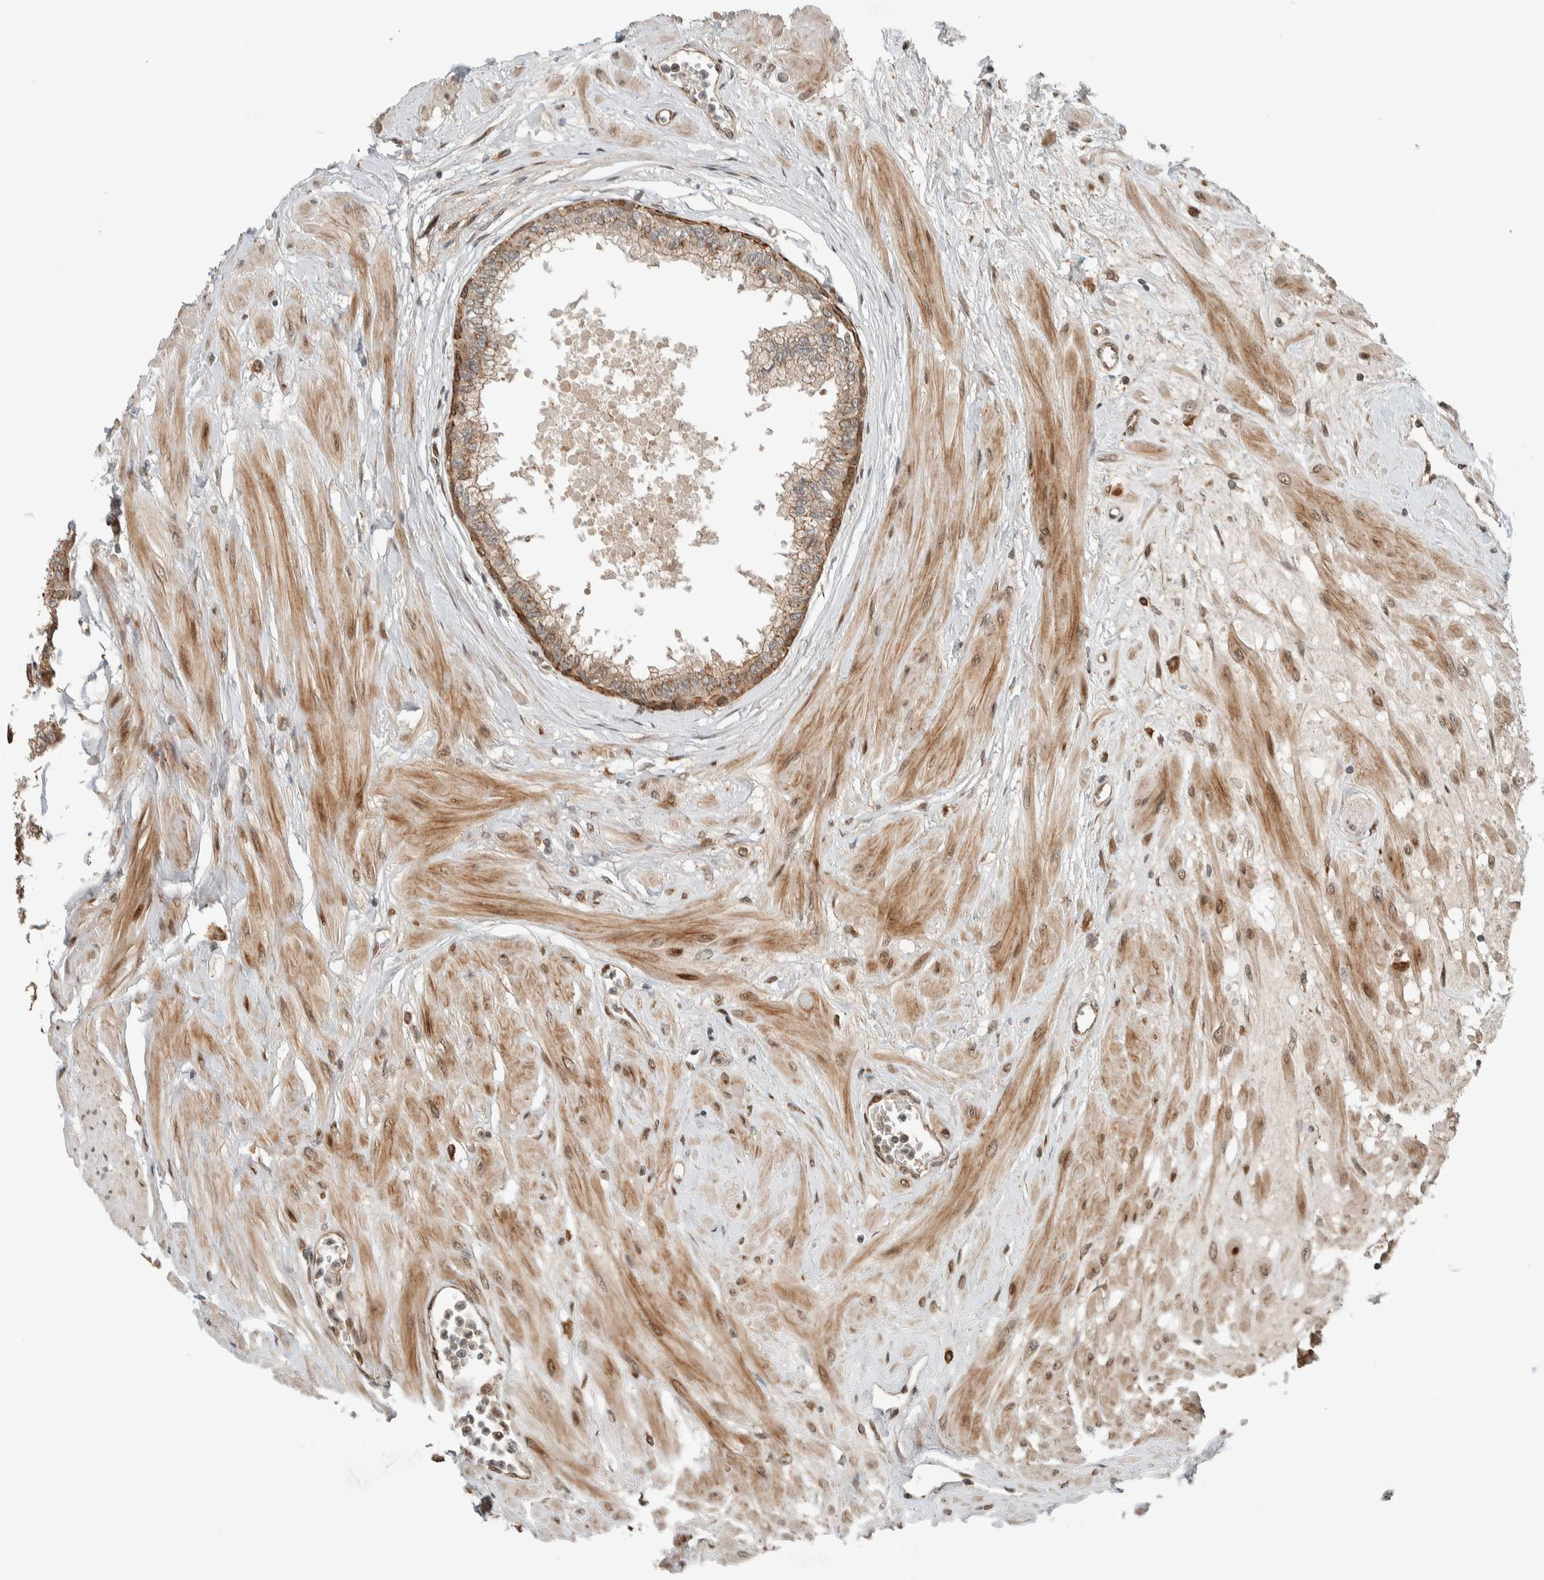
{"staining": {"intensity": "moderate", "quantity": ">75%", "location": "cytoplasmic/membranous,nuclear"}, "tissue": "seminal vesicle", "cell_type": "Glandular cells", "image_type": "normal", "snomed": [{"axis": "morphology", "description": "Normal tissue, NOS"}, {"axis": "topography", "description": "Prostate"}, {"axis": "topography", "description": "Seminal veicle"}], "caption": "Immunohistochemical staining of benign seminal vesicle demonstrates medium levels of moderate cytoplasmic/membranous,nuclear positivity in approximately >75% of glandular cells.", "gene": "STXBP4", "patient": {"sex": "male", "age": 60}}